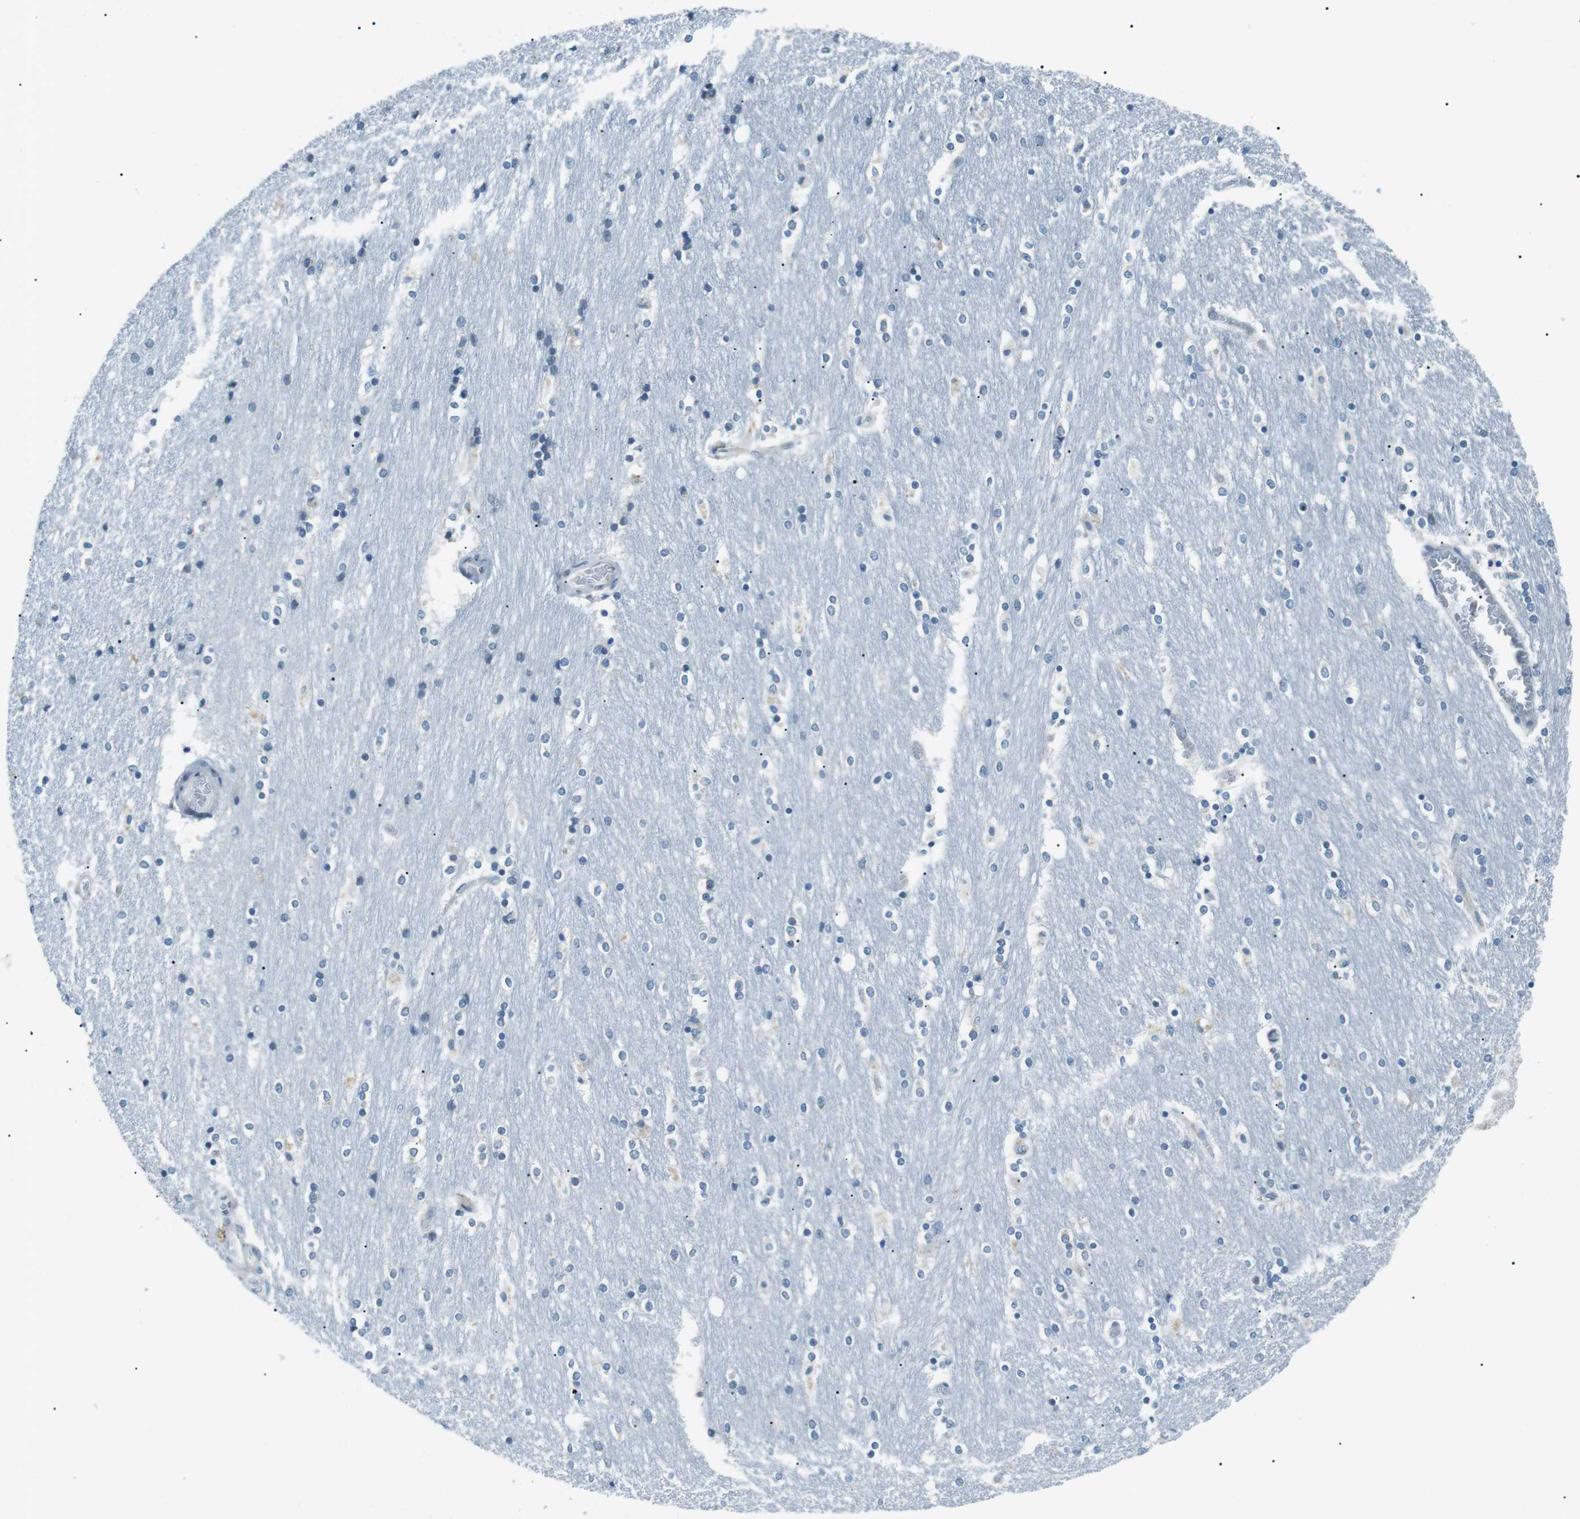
{"staining": {"intensity": "negative", "quantity": "none", "location": "none"}, "tissue": "caudate", "cell_type": "Glial cells", "image_type": "normal", "snomed": [{"axis": "morphology", "description": "Normal tissue, NOS"}, {"axis": "topography", "description": "Lateral ventricle wall"}], "caption": "The photomicrograph reveals no significant expression in glial cells of caudate. The staining was performed using DAB to visualize the protein expression in brown, while the nuclei were stained in blue with hematoxylin (Magnification: 20x).", "gene": "ENSG00000289724", "patient": {"sex": "female", "age": 54}}